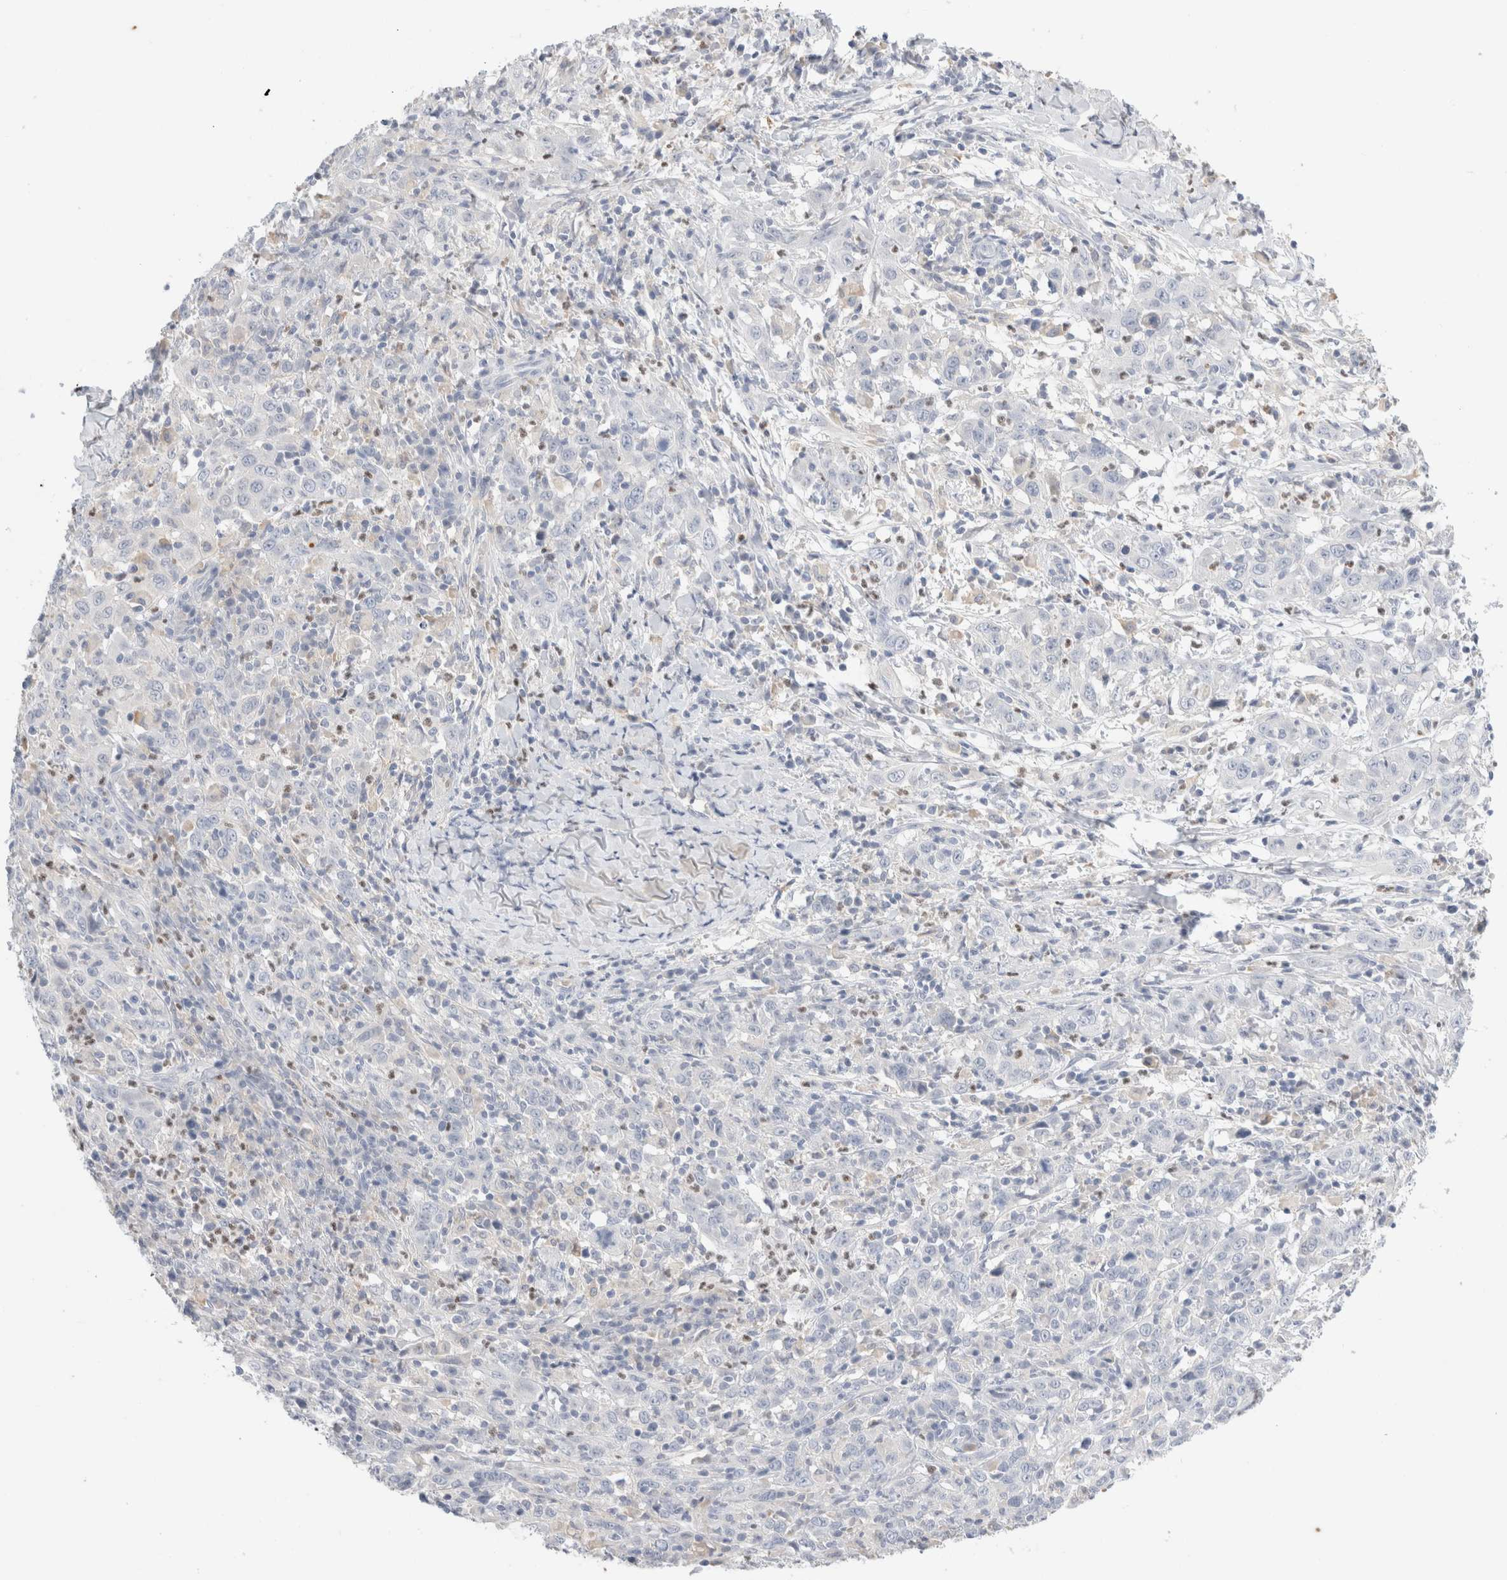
{"staining": {"intensity": "negative", "quantity": "none", "location": "none"}, "tissue": "cervical cancer", "cell_type": "Tumor cells", "image_type": "cancer", "snomed": [{"axis": "morphology", "description": "Squamous cell carcinoma, NOS"}, {"axis": "topography", "description": "Cervix"}], "caption": "High magnification brightfield microscopy of cervical cancer (squamous cell carcinoma) stained with DAB (brown) and counterstained with hematoxylin (blue): tumor cells show no significant expression.", "gene": "ADAM30", "patient": {"sex": "female", "age": 46}}